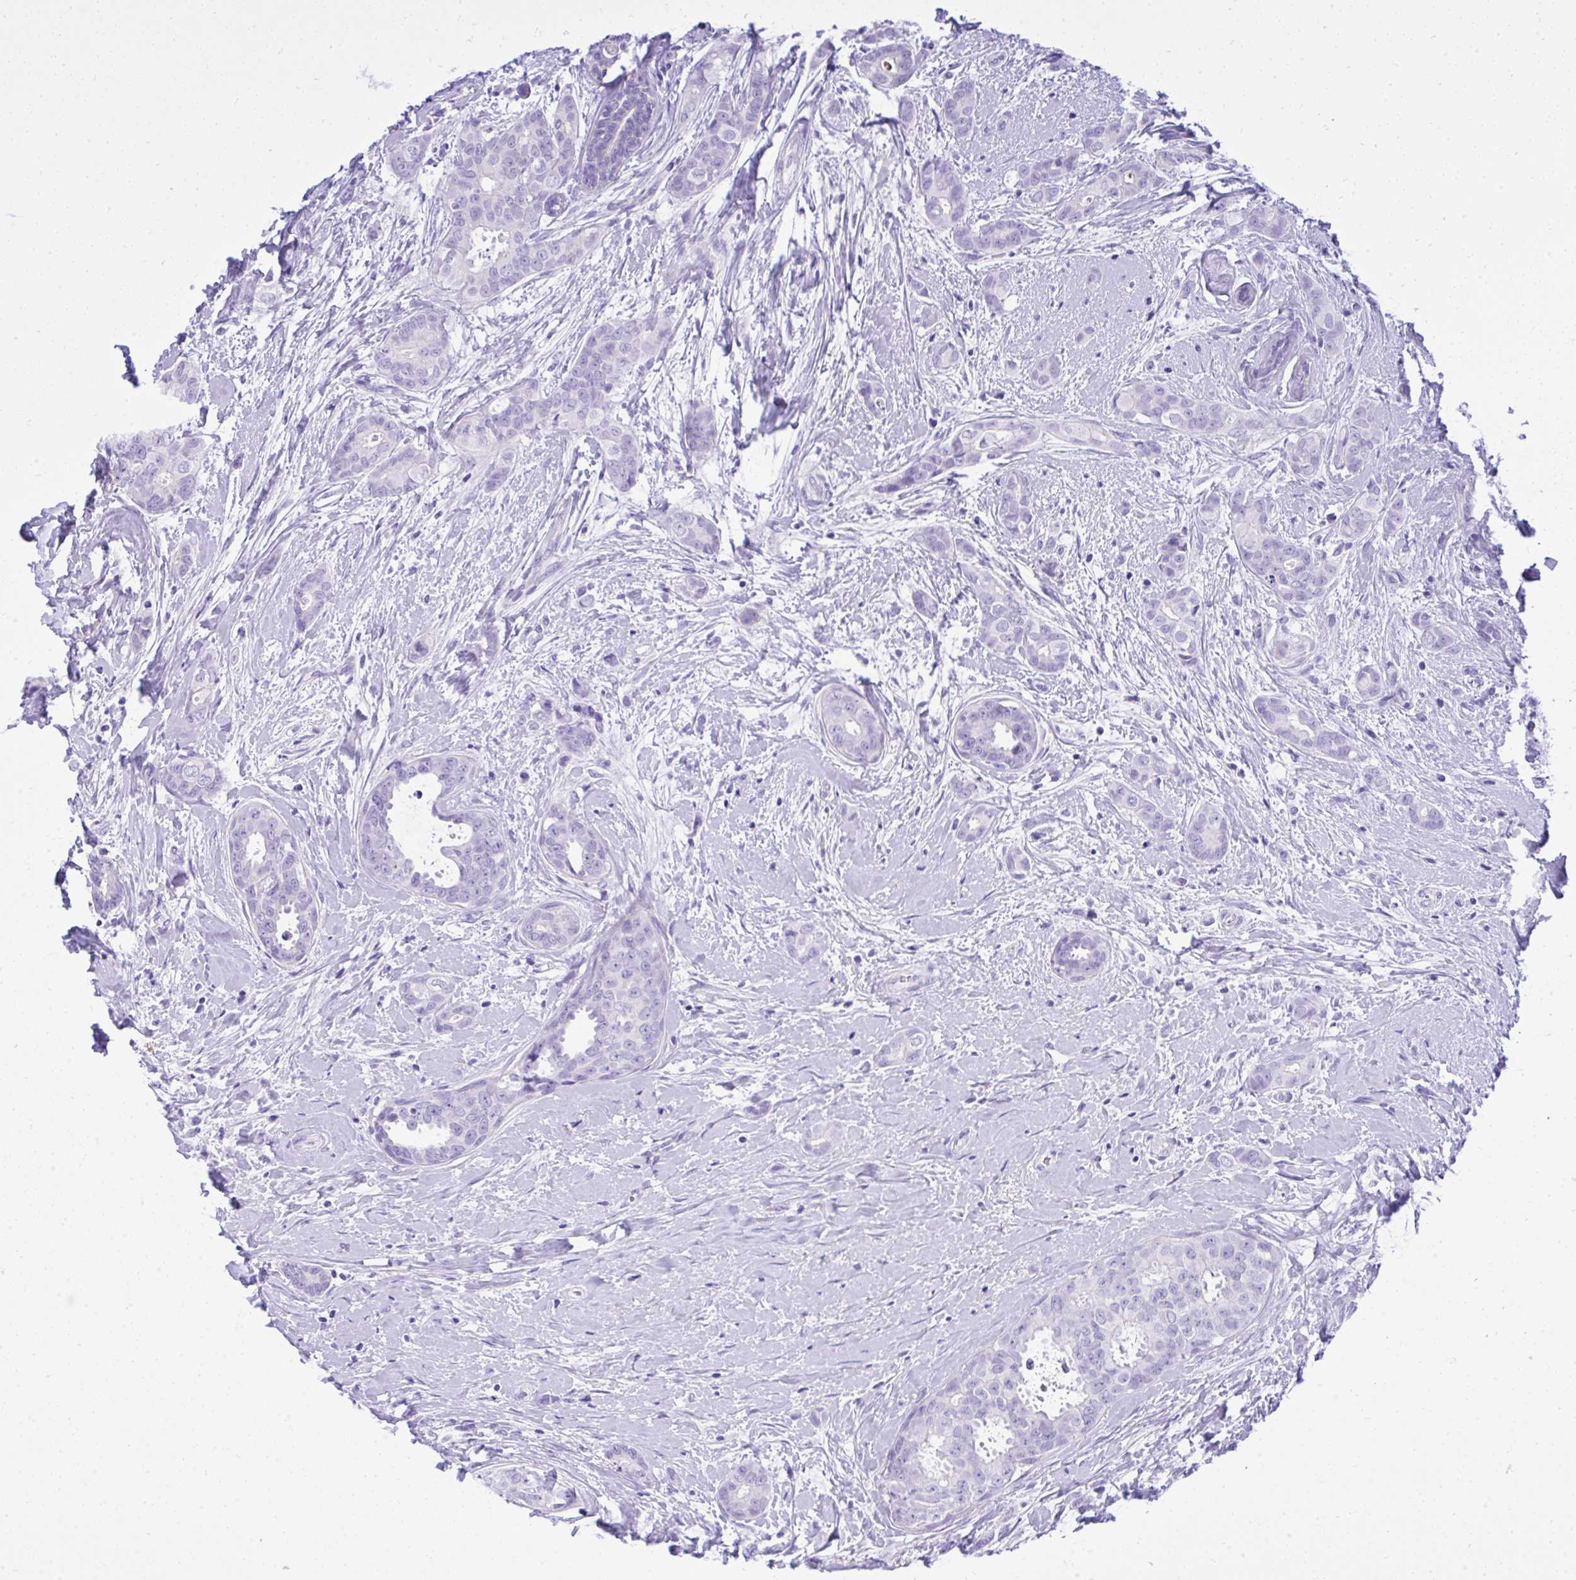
{"staining": {"intensity": "negative", "quantity": "none", "location": "none"}, "tissue": "breast cancer", "cell_type": "Tumor cells", "image_type": "cancer", "snomed": [{"axis": "morphology", "description": "Duct carcinoma"}, {"axis": "topography", "description": "Breast"}], "caption": "Tumor cells are negative for protein expression in human breast cancer (intraductal carcinoma).", "gene": "ST6GALNAC3", "patient": {"sex": "female", "age": 45}}